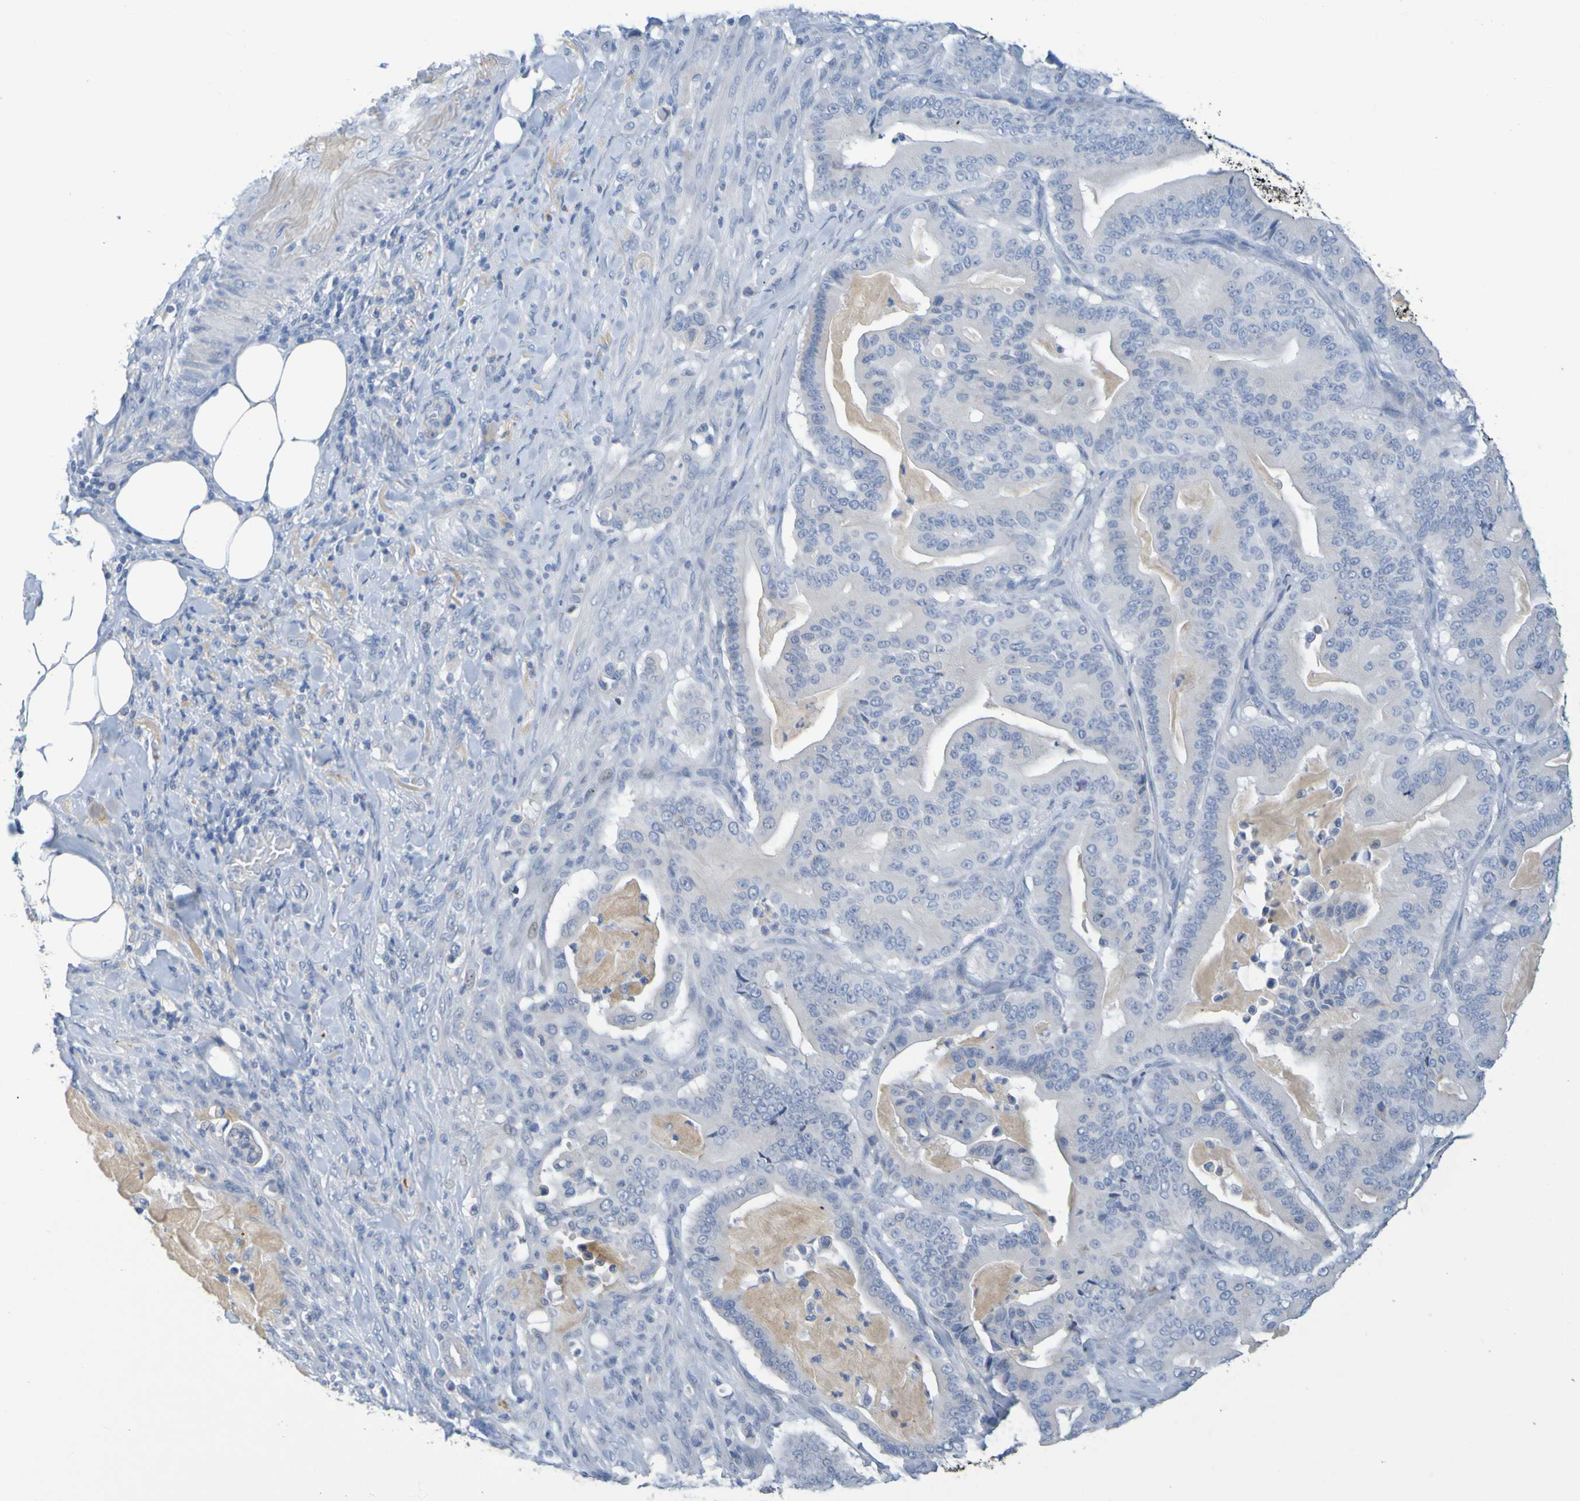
{"staining": {"intensity": "negative", "quantity": "none", "location": "none"}, "tissue": "pancreatic cancer", "cell_type": "Tumor cells", "image_type": "cancer", "snomed": [{"axis": "morphology", "description": "Adenocarcinoma, NOS"}, {"axis": "topography", "description": "Pancreas"}], "caption": "The immunohistochemistry (IHC) photomicrograph has no significant staining in tumor cells of pancreatic cancer (adenocarcinoma) tissue.", "gene": "IL10", "patient": {"sex": "male", "age": 63}}